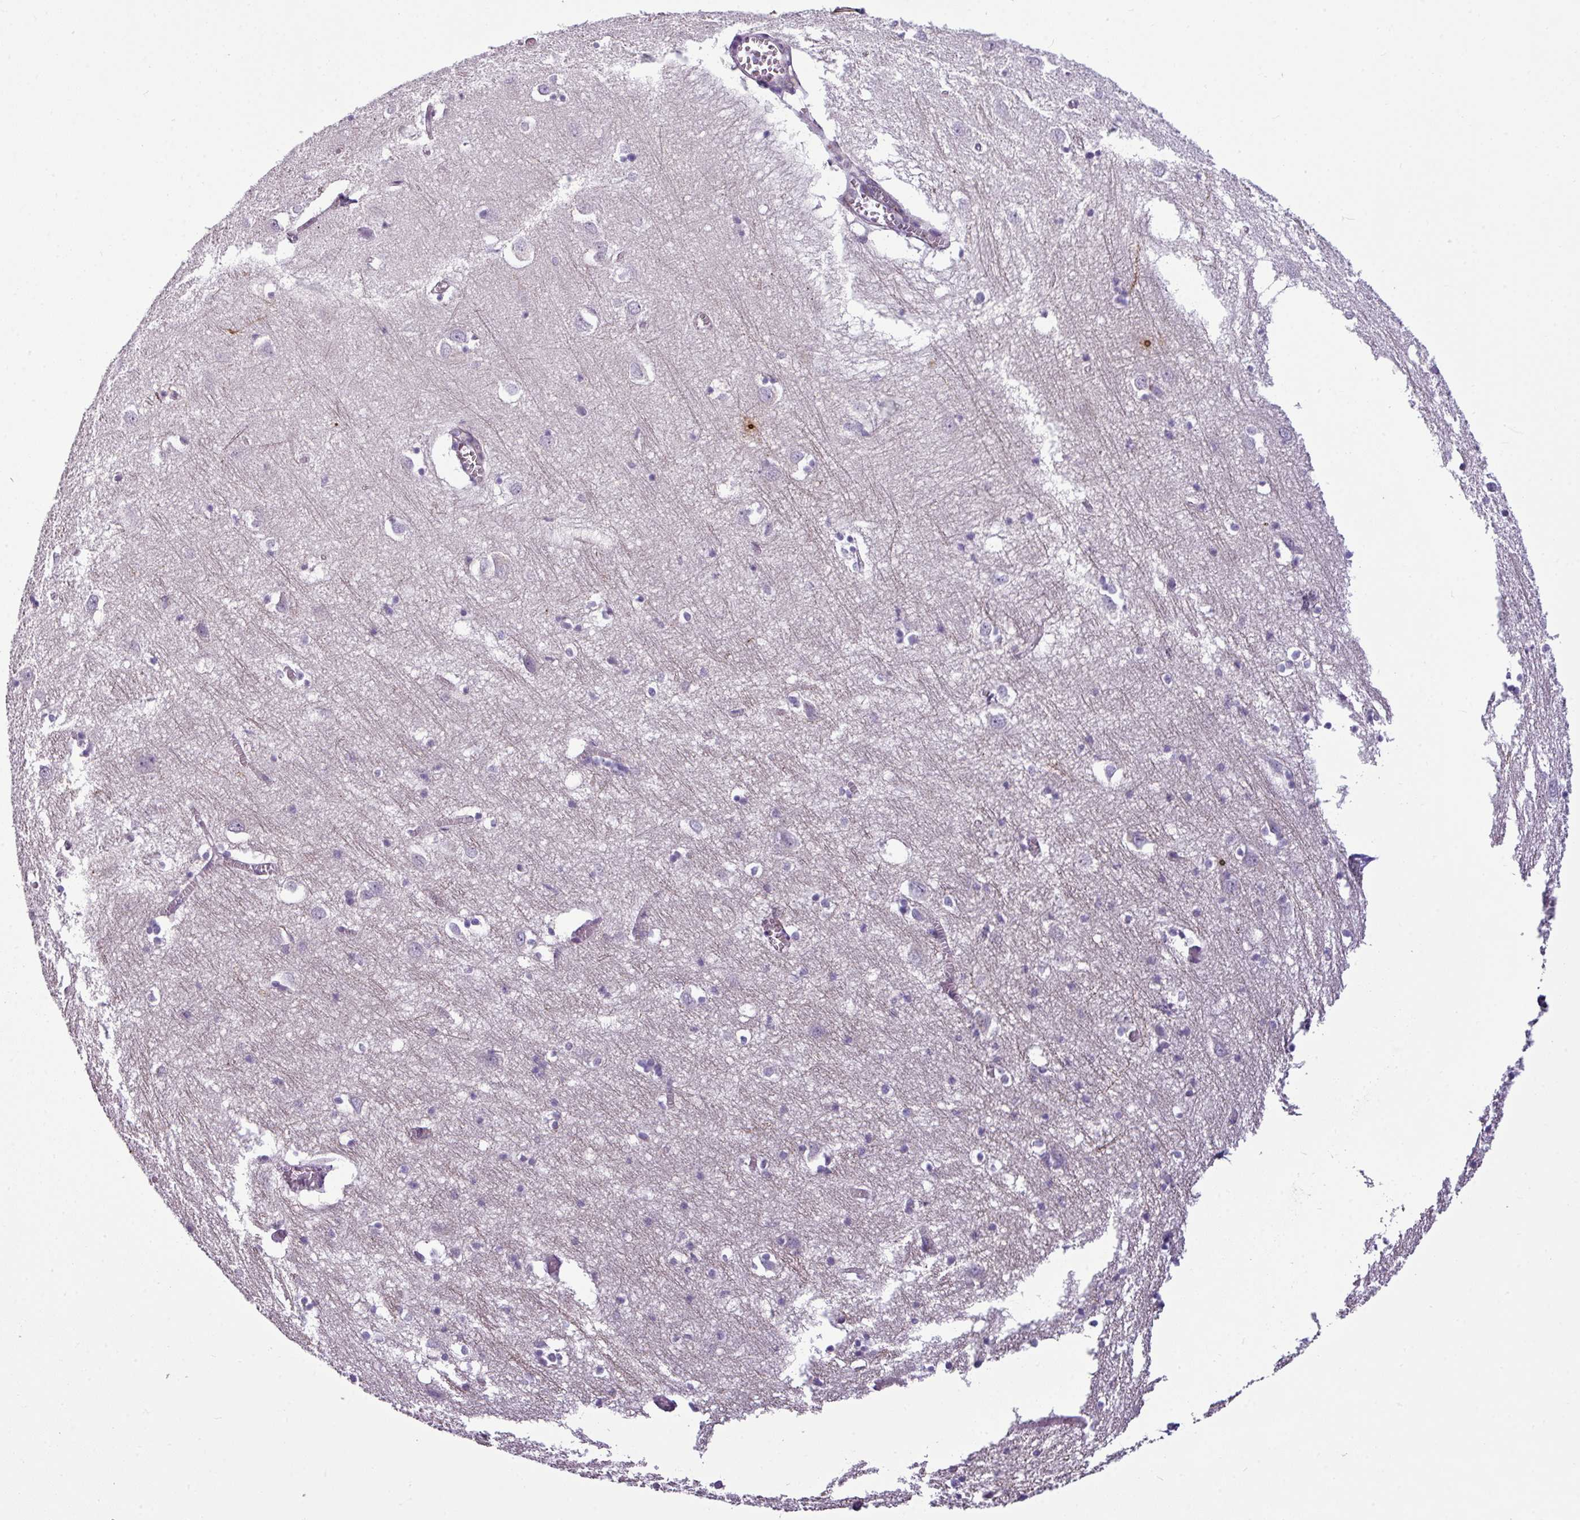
{"staining": {"intensity": "negative", "quantity": "none", "location": "none"}, "tissue": "cerebral cortex", "cell_type": "Endothelial cells", "image_type": "normal", "snomed": [{"axis": "morphology", "description": "Normal tissue, NOS"}, {"axis": "topography", "description": "Cerebral cortex"}], "caption": "A histopathology image of cerebral cortex stained for a protein demonstrates no brown staining in endothelial cells.", "gene": "TOR1AIP2", "patient": {"sex": "male", "age": 70}}